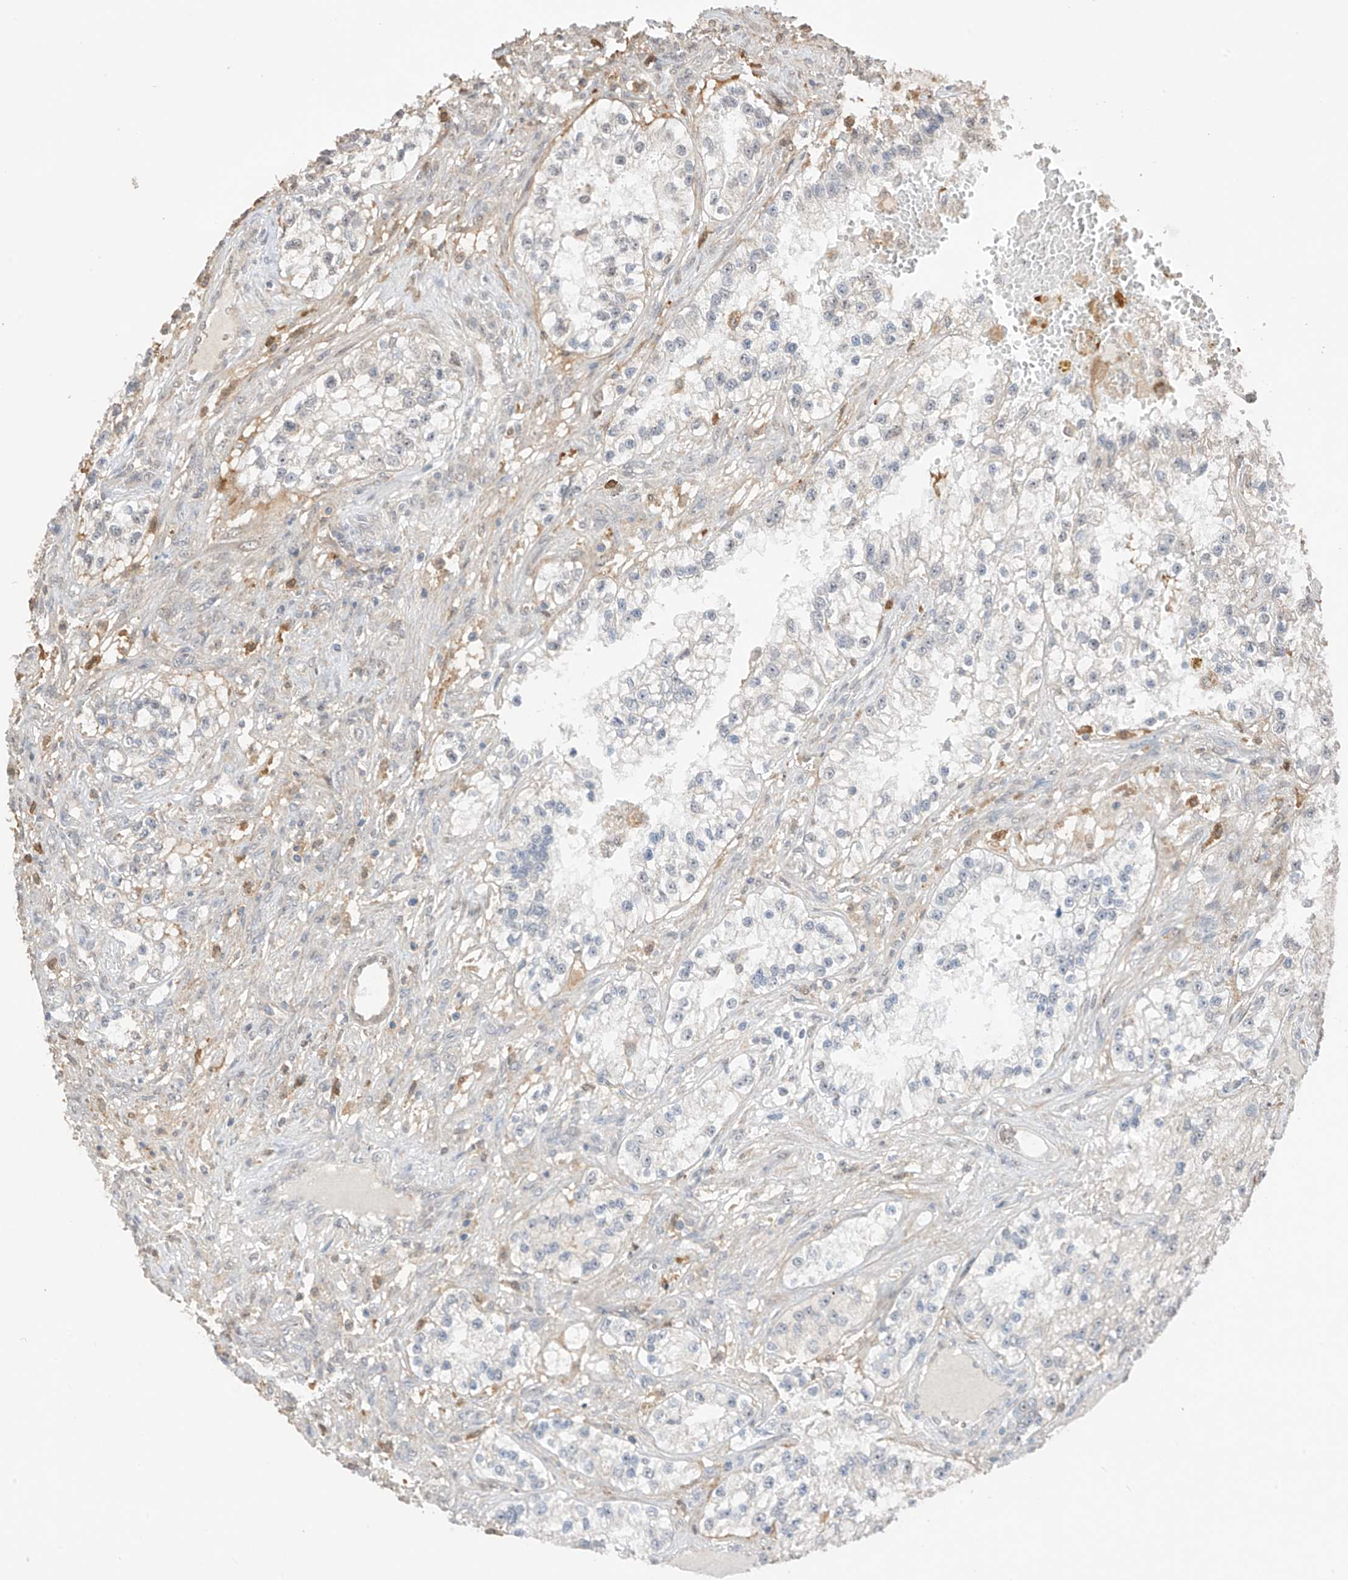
{"staining": {"intensity": "negative", "quantity": "none", "location": "none"}, "tissue": "renal cancer", "cell_type": "Tumor cells", "image_type": "cancer", "snomed": [{"axis": "morphology", "description": "Adenocarcinoma, NOS"}, {"axis": "topography", "description": "Kidney"}], "caption": "The micrograph reveals no staining of tumor cells in adenocarcinoma (renal). (DAB (3,3'-diaminobenzidine) IHC visualized using brightfield microscopy, high magnification).", "gene": "LATS1", "patient": {"sex": "female", "age": 57}}